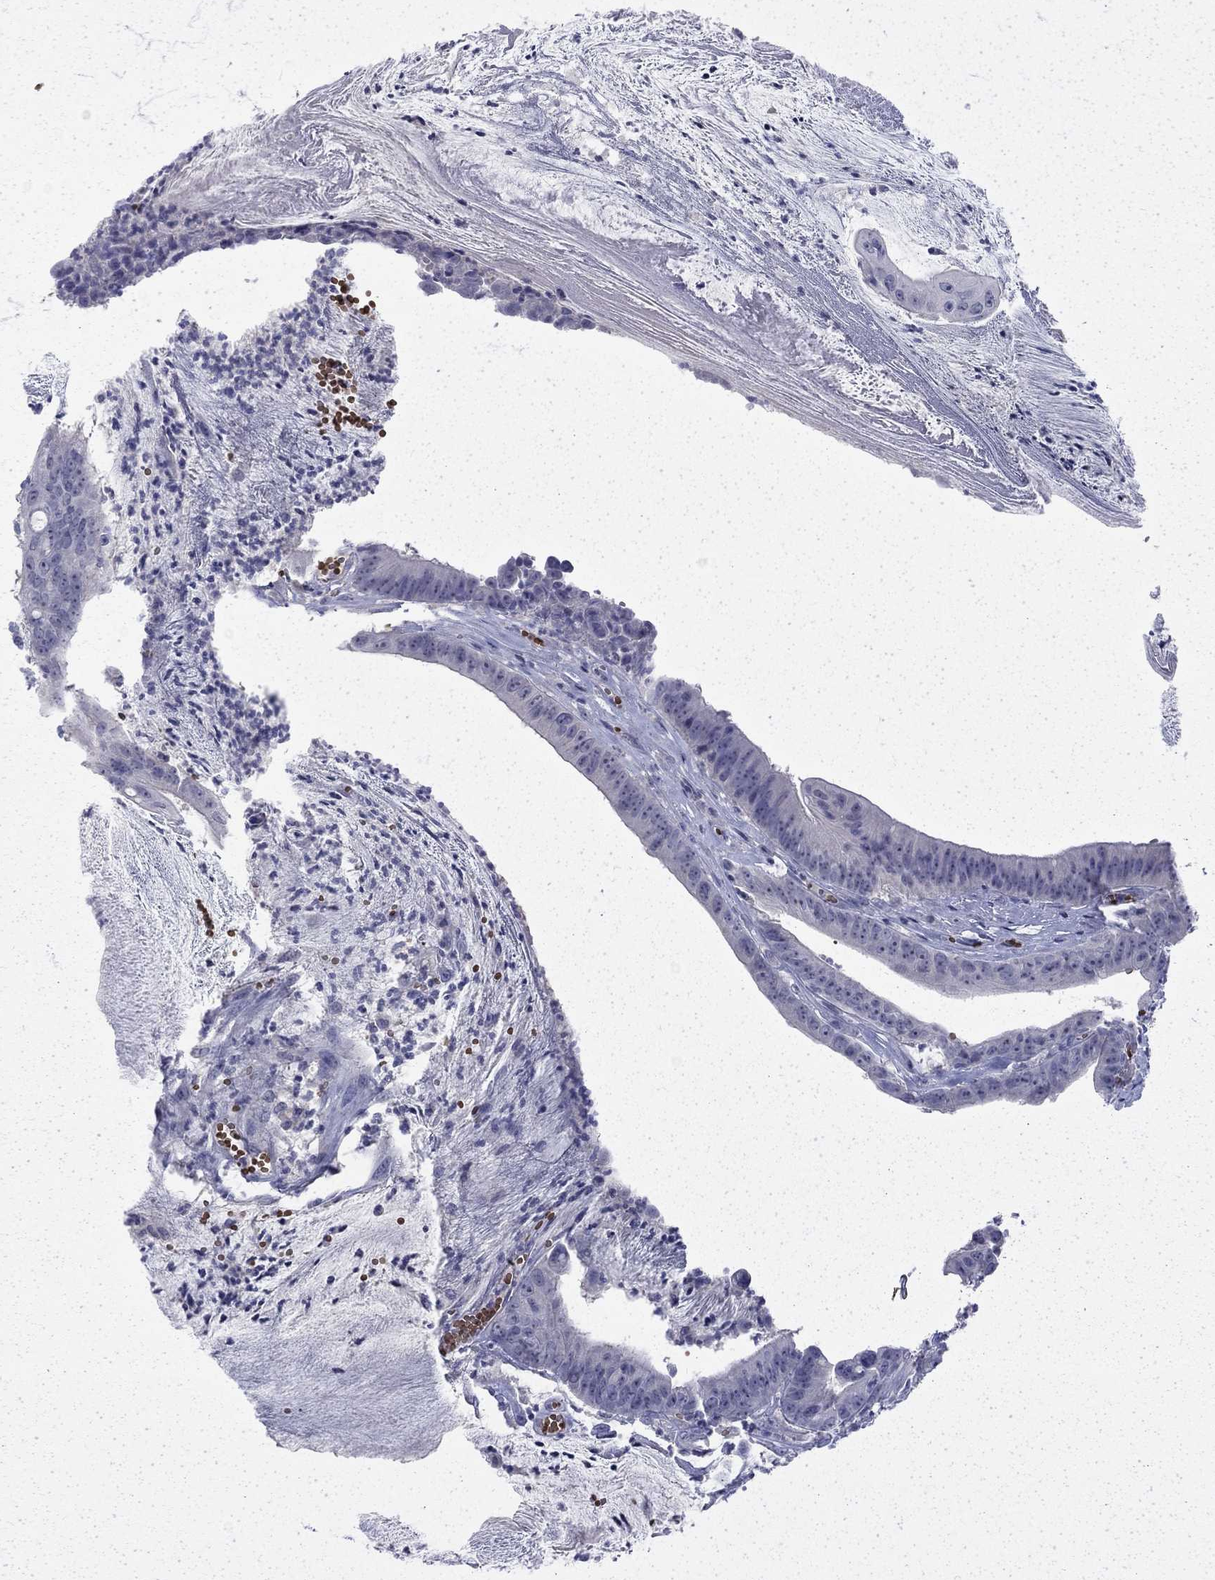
{"staining": {"intensity": "negative", "quantity": "none", "location": "none"}, "tissue": "colorectal cancer", "cell_type": "Tumor cells", "image_type": "cancer", "snomed": [{"axis": "morphology", "description": "Adenocarcinoma, NOS"}, {"axis": "topography", "description": "Colon"}], "caption": "Immunohistochemical staining of human colorectal cancer (adenocarcinoma) displays no significant staining in tumor cells.", "gene": "ENPP6", "patient": {"sex": "female", "age": 69}}